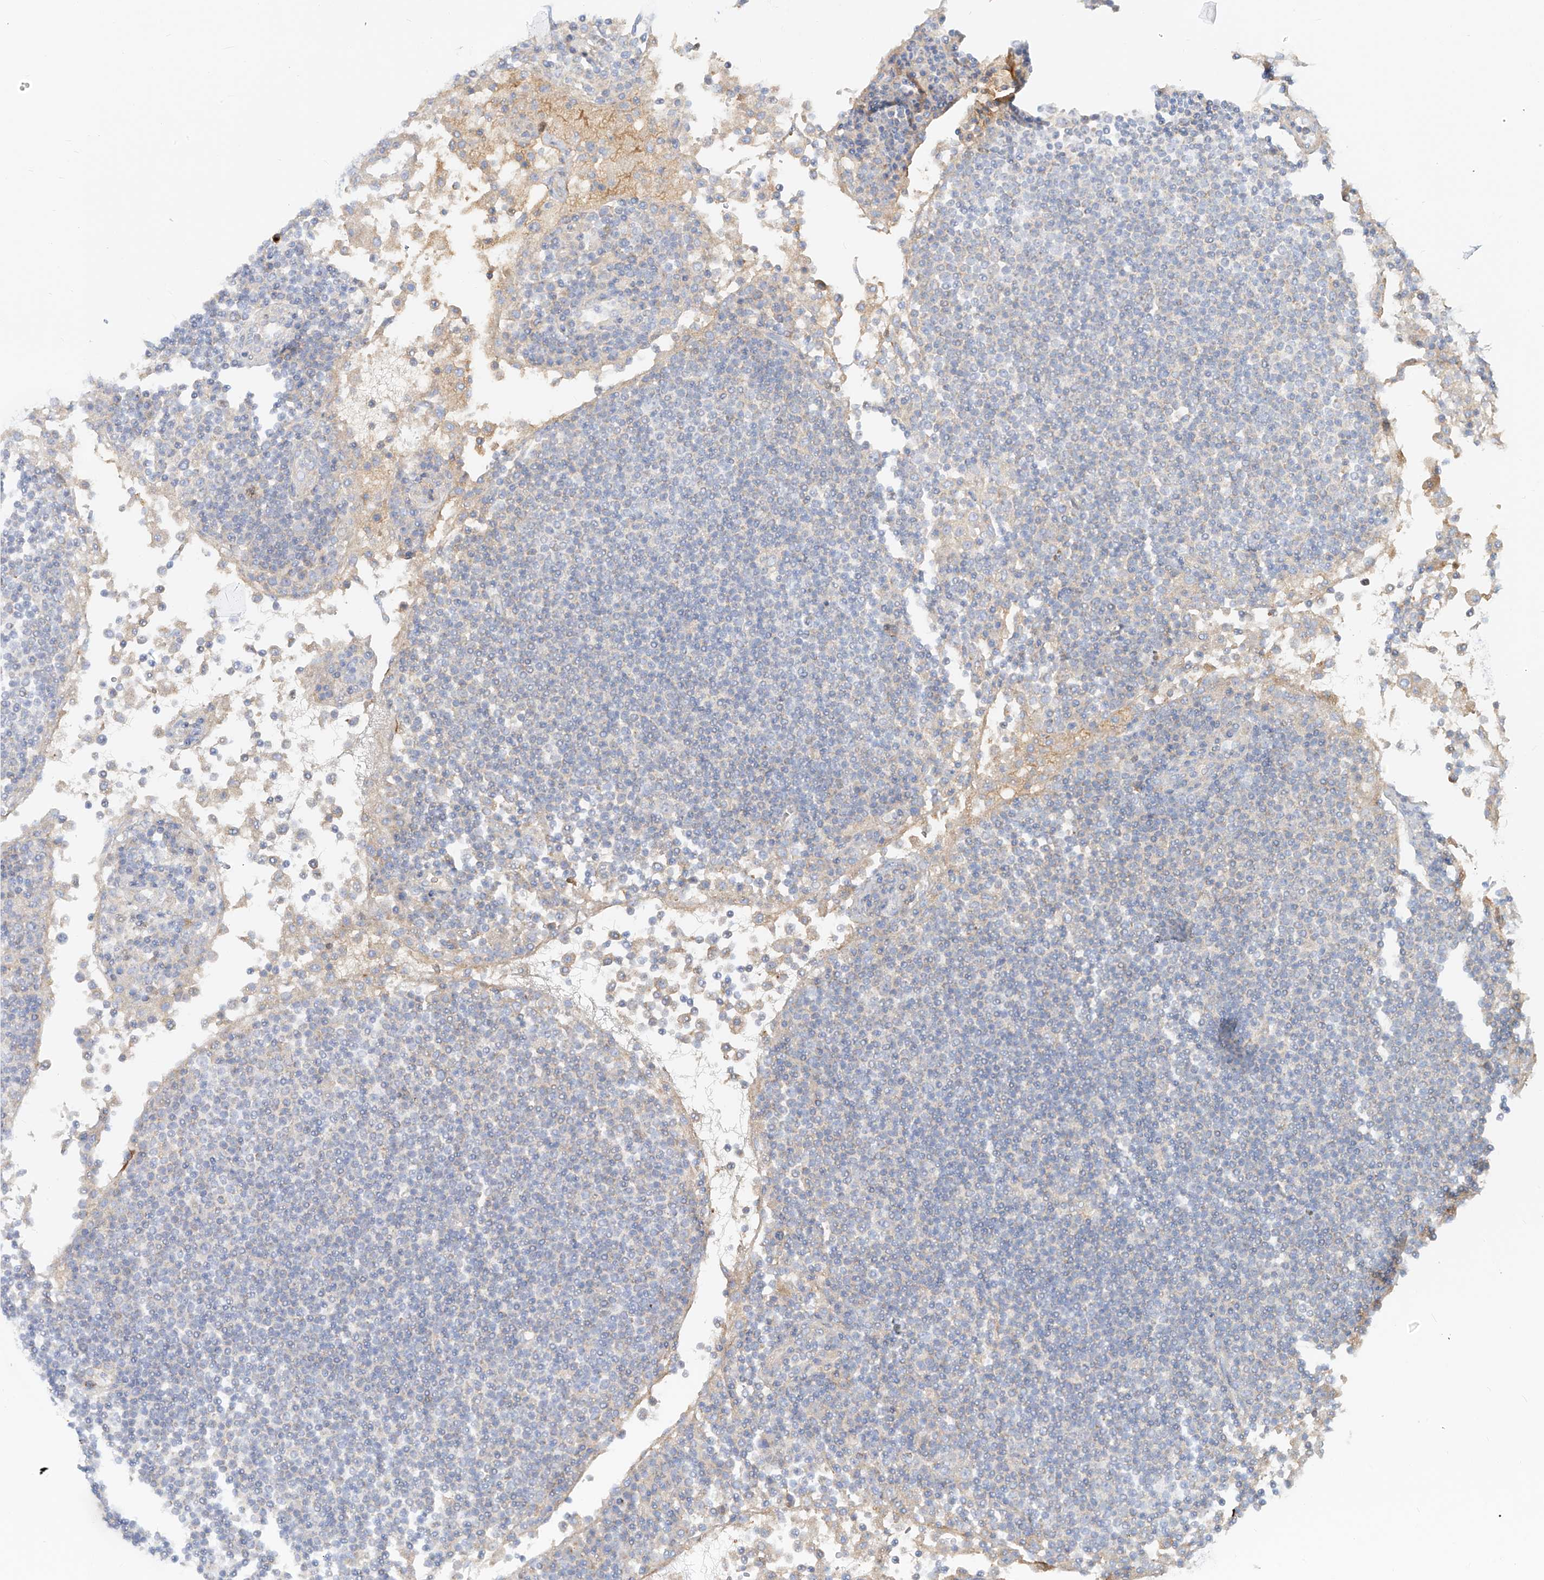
{"staining": {"intensity": "negative", "quantity": "none", "location": "none"}, "tissue": "lymph node", "cell_type": "Germinal center cells", "image_type": "normal", "snomed": [{"axis": "morphology", "description": "Normal tissue, NOS"}, {"axis": "topography", "description": "Lymph node"}], "caption": "High magnification brightfield microscopy of benign lymph node stained with DAB (brown) and counterstained with hematoxylin (blue): germinal center cells show no significant expression. (DAB IHC, high magnification).", "gene": "OCSTAMP", "patient": {"sex": "female", "age": 53}}